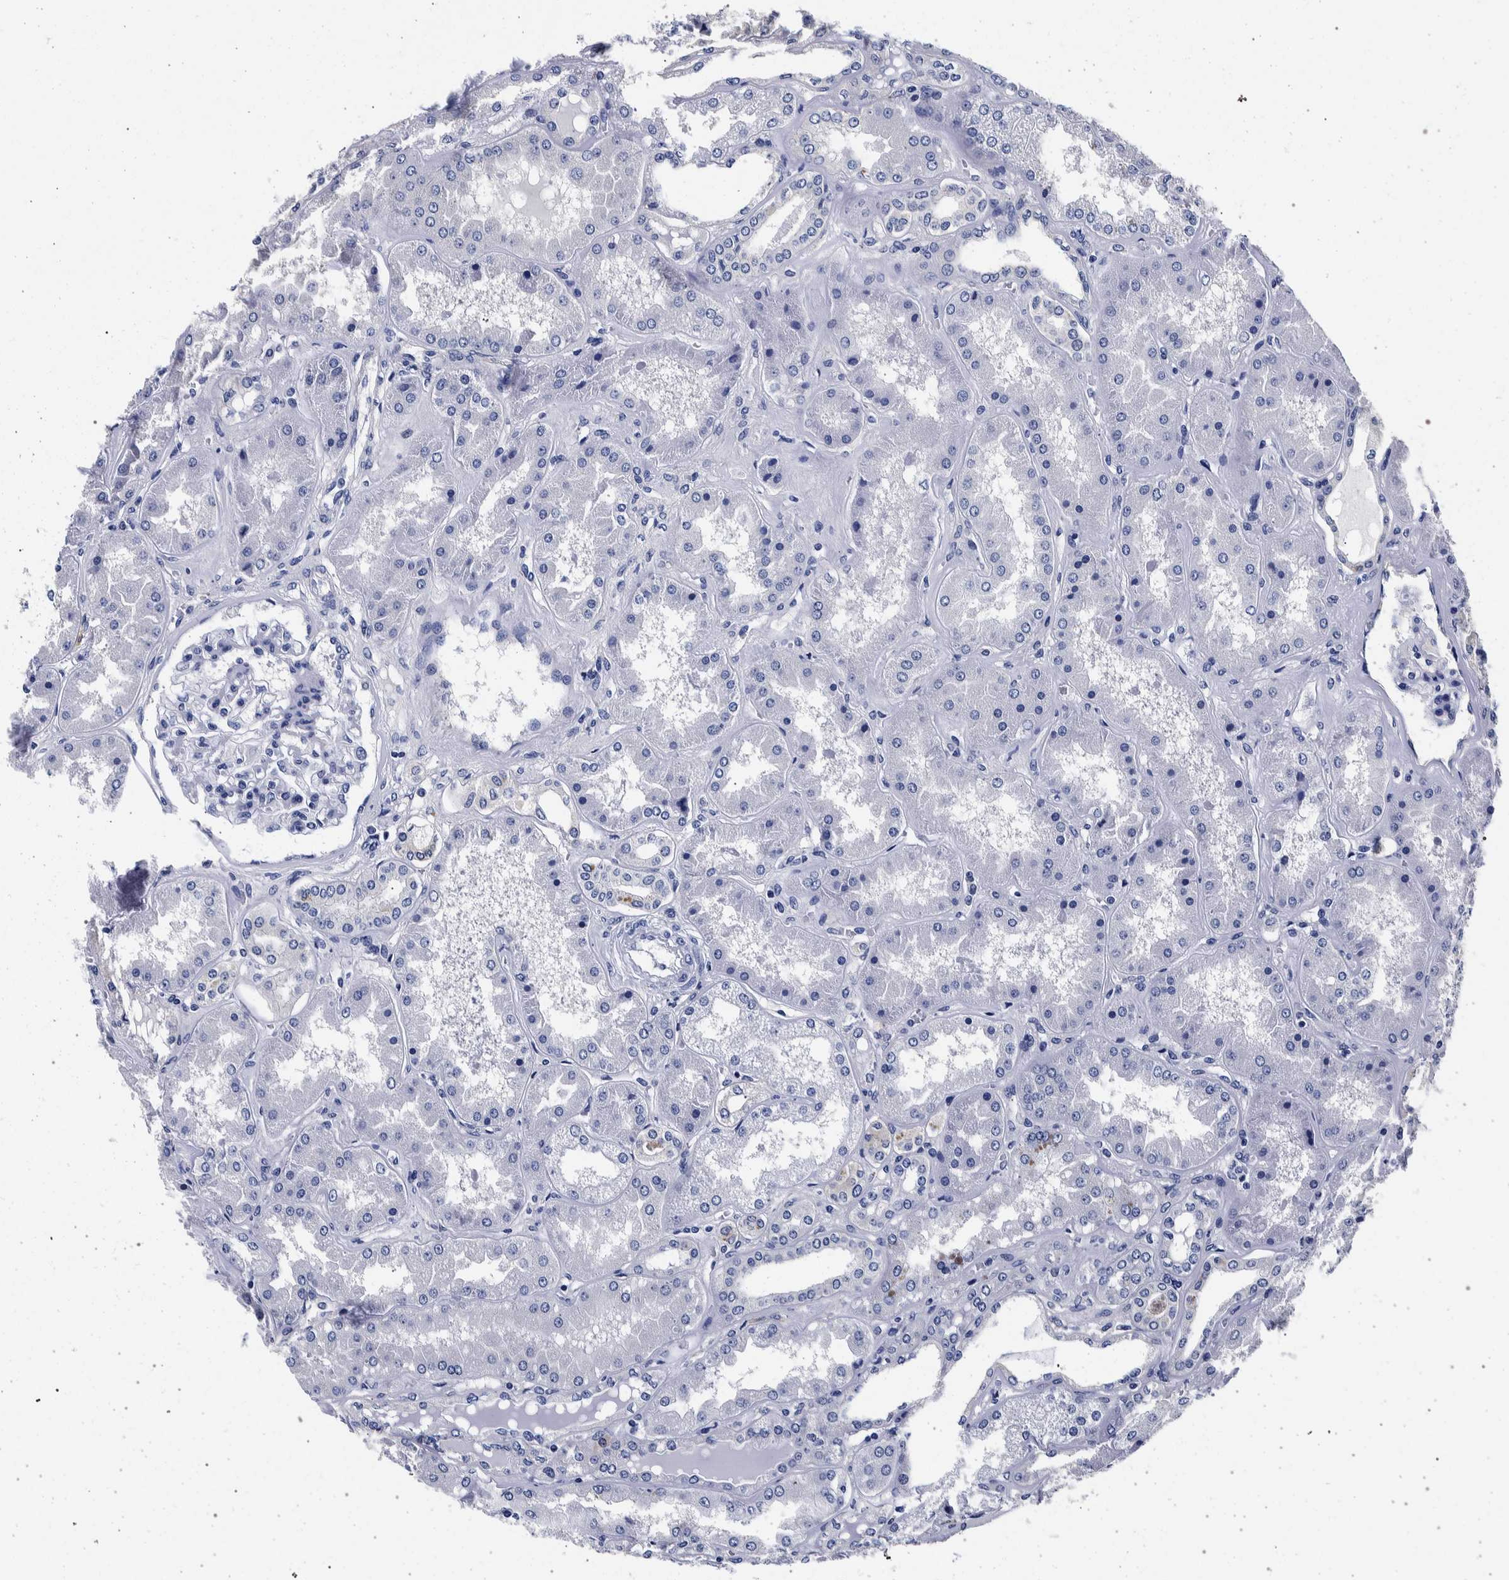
{"staining": {"intensity": "negative", "quantity": "none", "location": "none"}, "tissue": "kidney", "cell_type": "Cells in glomeruli", "image_type": "normal", "snomed": [{"axis": "morphology", "description": "Normal tissue, NOS"}, {"axis": "topography", "description": "Kidney"}], "caption": "Micrograph shows no significant protein positivity in cells in glomeruli of normal kidney.", "gene": "NIBAN2", "patient": {"sex": "female", "age": 56}}